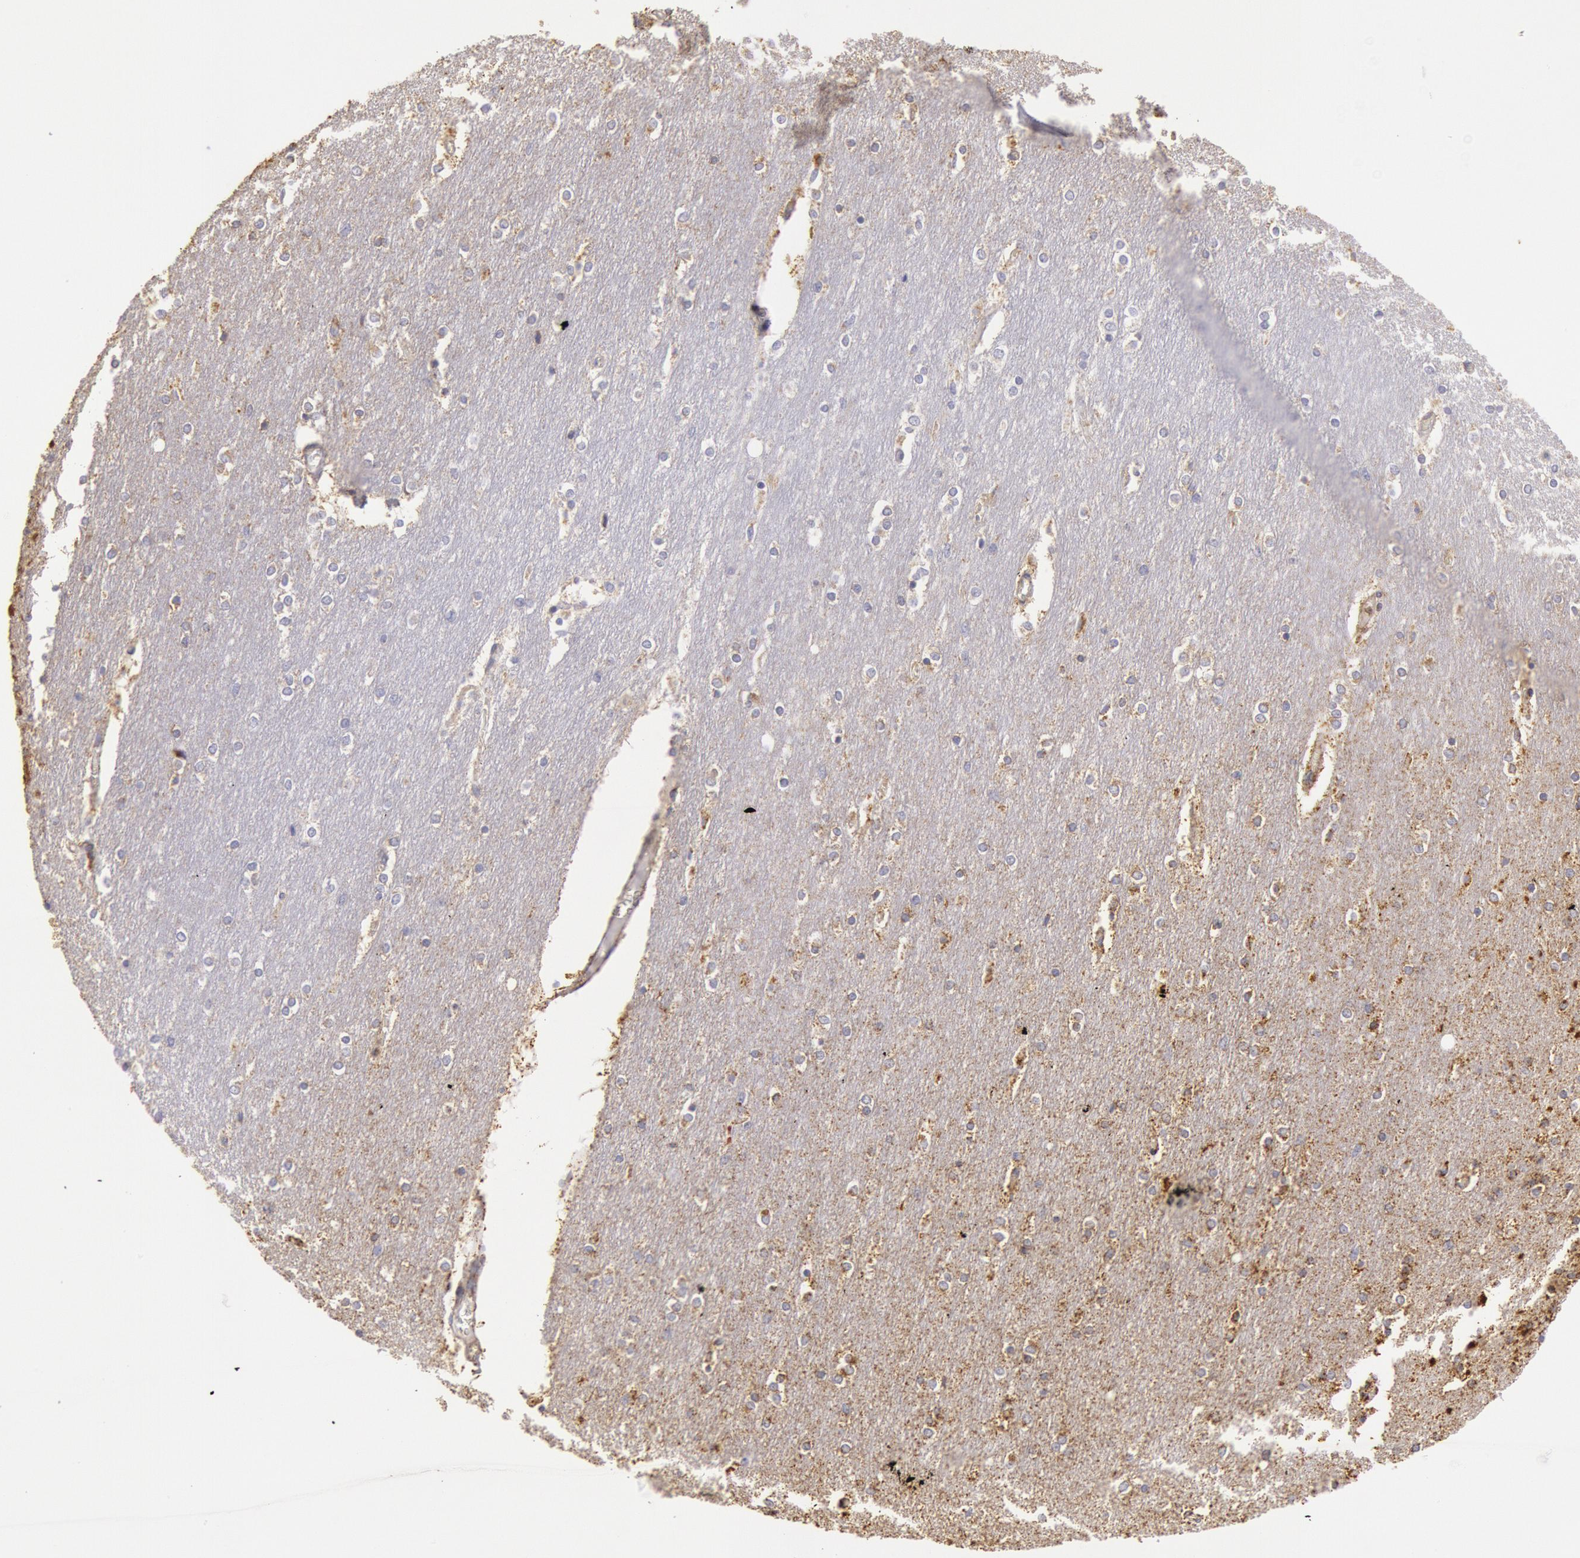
{"staining": {"intensity": "moderate", "quantity": "25%-75%", "location": "cytoplasmic/membranous,nuclear"}, "tissue": "cerebellum", "cell_type": "Cells in granular layer", "image_type": "normal", "snomed": [{"axis": "morphology", "description": "Normal tissue, NOS"}, {"axis": "topography", "description": "Cerebellum"}], "caption": "DAB immunohistochemical staining of normal human cerebellum shows moderate cytoplasmic/membranous,nuclear protein expression in approximately 25%-75% of cells in granular layer. Using DAB (3,3'-diaminobenzidine) (brown) and hematoxylin (blue) stains, captured at high magnification using brightfield microscopy.", "gene": "CYC1", "patient": {"sex": "female", "age": 54}}